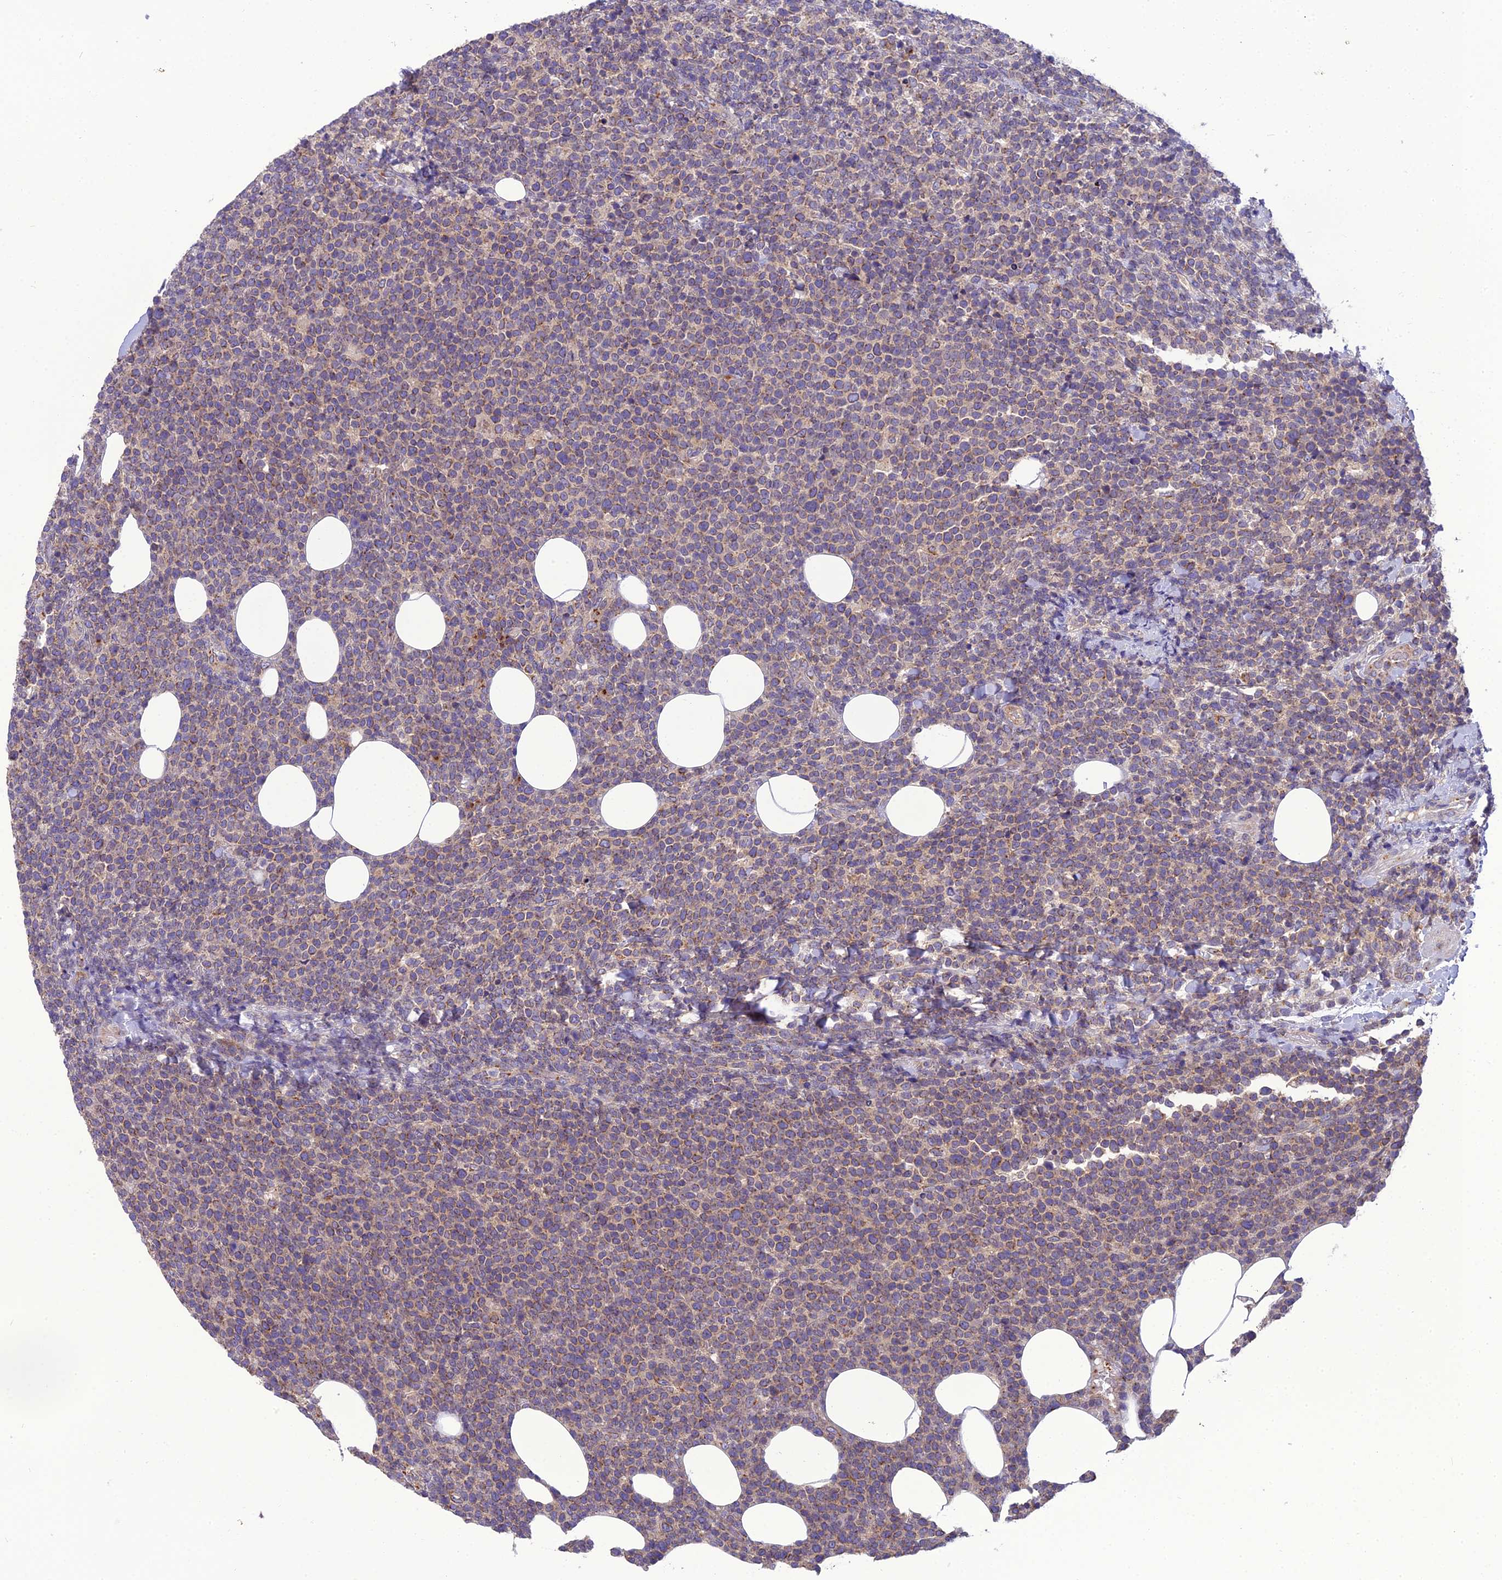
{"staining": {"intensity": "weak", "quantity": "25%-75%", "location": "cytoplasmic/membranous"}, "tissue": "lymphoma", "cell_type": "Tumor cells", "image_type": "cancer", "snomed": [{"axis": "morphology", "description": "Malignant lymphoma, non-Hodgkin's type, High grade"}, {"axis": "topography", "description": "Lymph node"}], "caption": "A high-resolution image shows immunohistochemistry (IHC) staining of lymphoma, which displays weak cytoplasmic/membranous positivity in about 25%-75% of tumor cells.", "gene": "GOLPH3", "patient": {"sex": "male", "age": 61}}